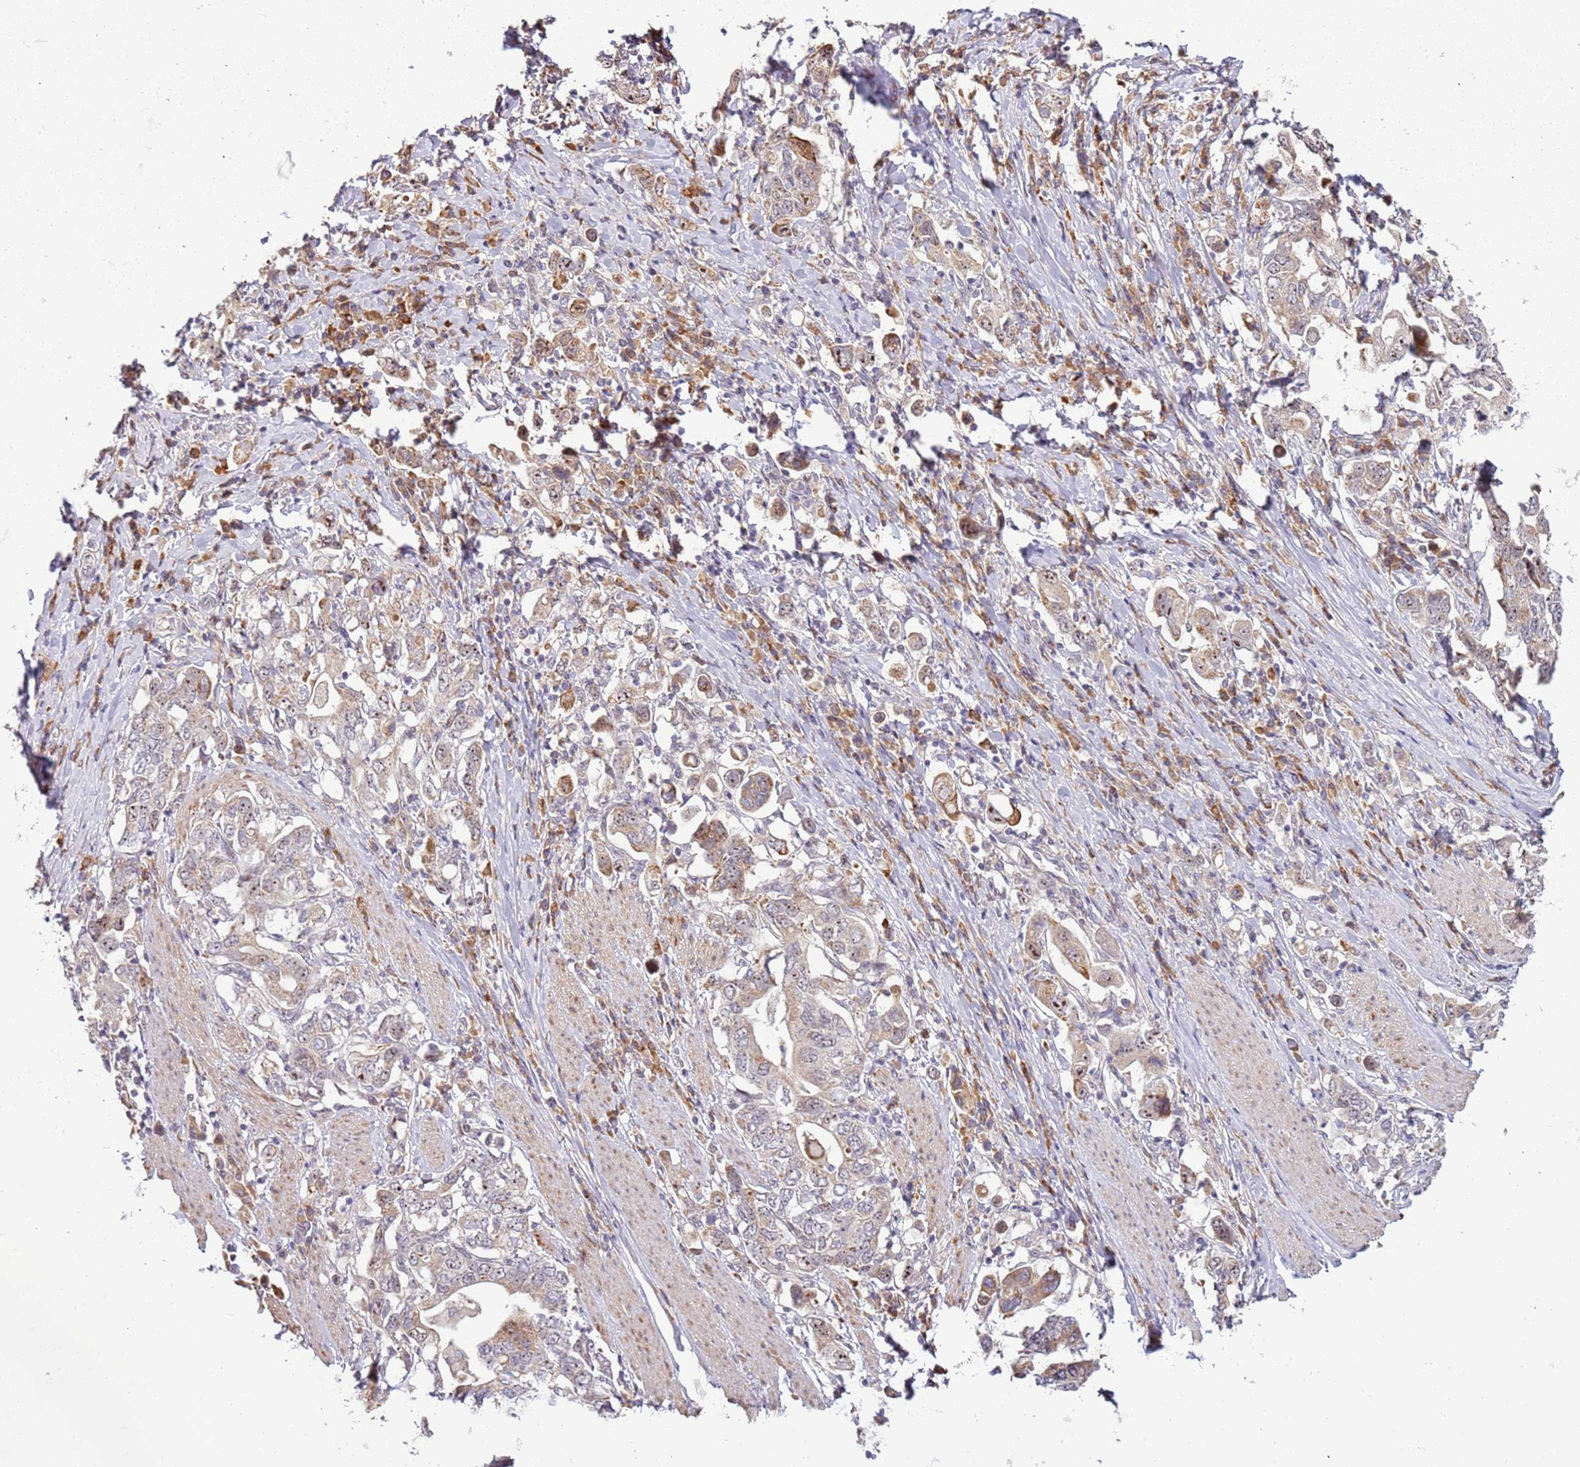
{"staining": {"intensity": "weak", "quantity": "25%-75%", "location": "nuclear"}, "tissue": "stomach cancer", "cell_type": "Tumor cells", "image_type": "cancer", "snomed": [{"axis": "morphology", "description": "Adenocarcinoma, NOS"}, {"axis": "topography", "description": "Stomach, upper"}, {"axis": "topography", "description": "Stomach"}], "caption": "Human adenocarcinoma (stomach) stained for a protein (brown) exhibits weak nuclear positive expression in approximately 25%-75% of tumor cells.", "gene": "UCMA", "patient": {"sex": "male", "age": 62}}